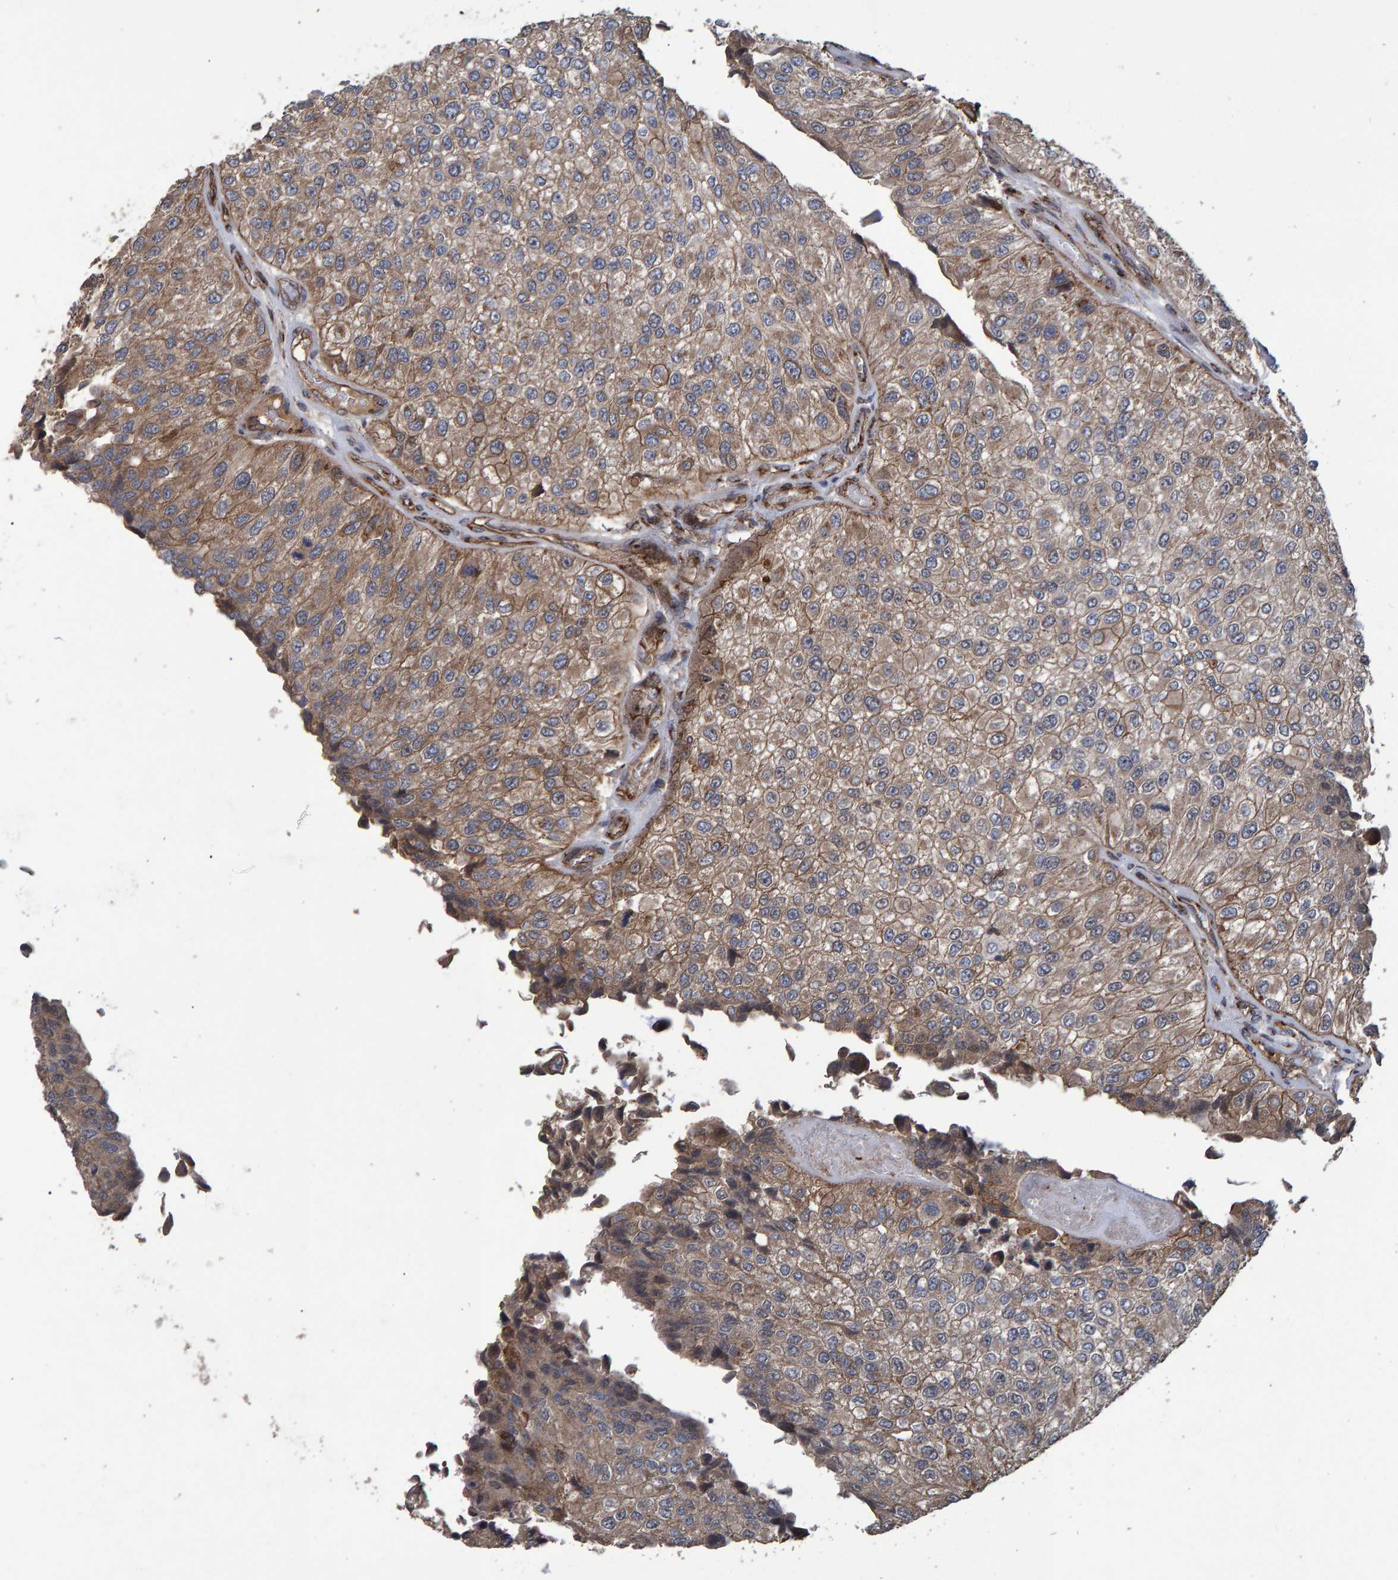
{"staining": {"intensity": "moderate", "quantity": ">75%", "location": "cytoplasmic/membranous"}, "tissue": "urothelial cancer", "cell_type": "Tumor cells", "image_type": "cancer", "snomed": [{"axis": "morphology", "description": "Urothelial carcinoma, High grade"}, {"axis": "topography", "description": "Kidney"}, {"axis": "topography", "description": "Urinary bladder"}], "caption": "High-power microscopy captured an immunohistochemistry image of urothelial cancer, revealing moderate cytoplasmic/membranous positivity in approximately >75% of tumor cells.", "gene": "TRIM68", "patient": {"sex": "male", "age": 77}}